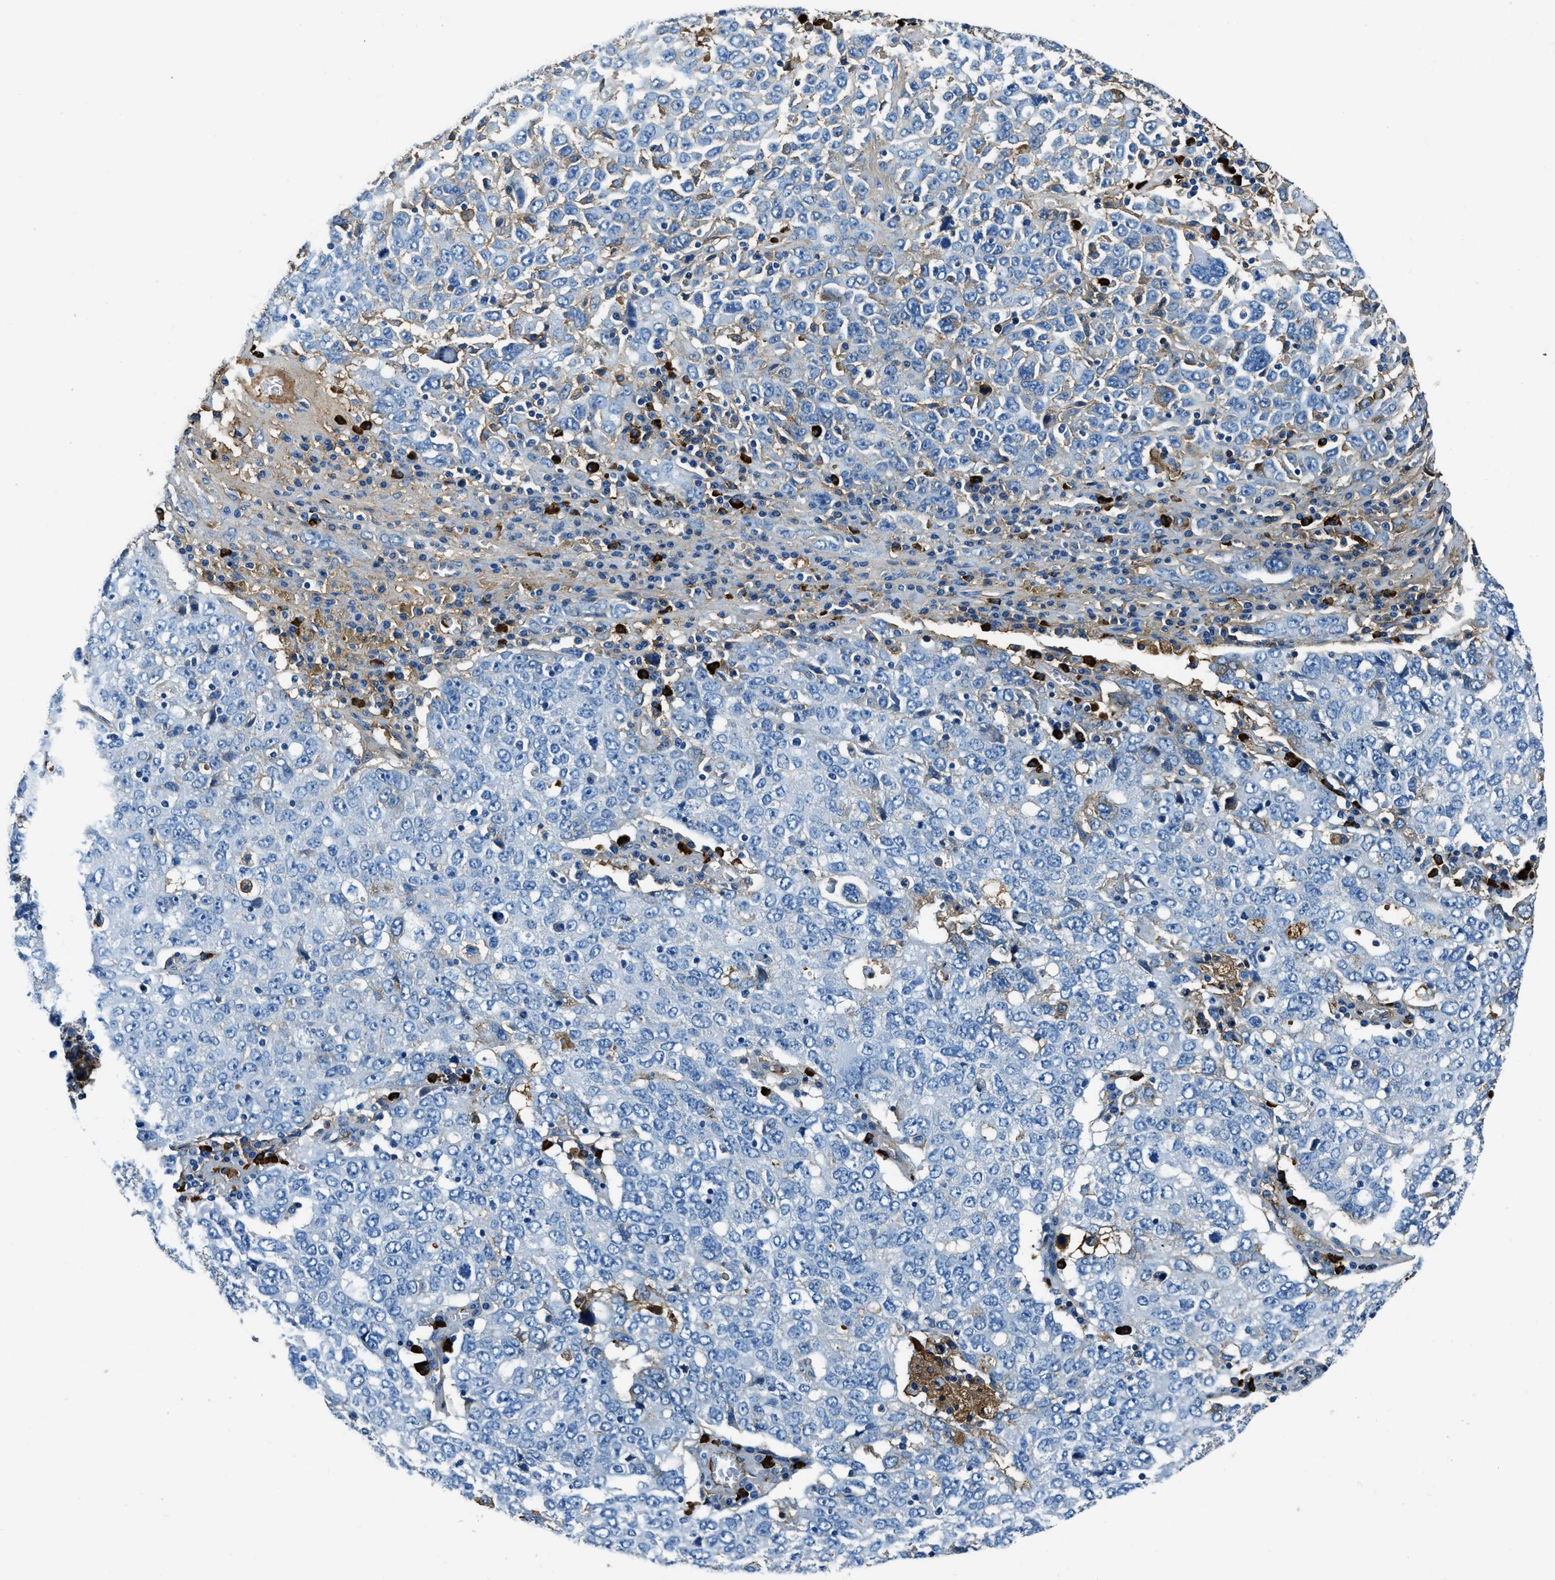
{"staining": {"intensity": "negative", "quantity": "none", "location": "none"}, "tissue": "ovarian cancer", "cell_type": "Tumor cells", "image_type": "cancer", "snomed": [{"axis": "morphology", "description": "Carcinoma, endometroid"}, {"axis": "topography", "description": "Ovary"}], "caption": "Endometroid carcinoma (ovarian) was stained to show a protein in brown. There is no significant staining in tumor cells.", "gene": "TMEM186", "patient": {"sex": "female", "age": 62}}